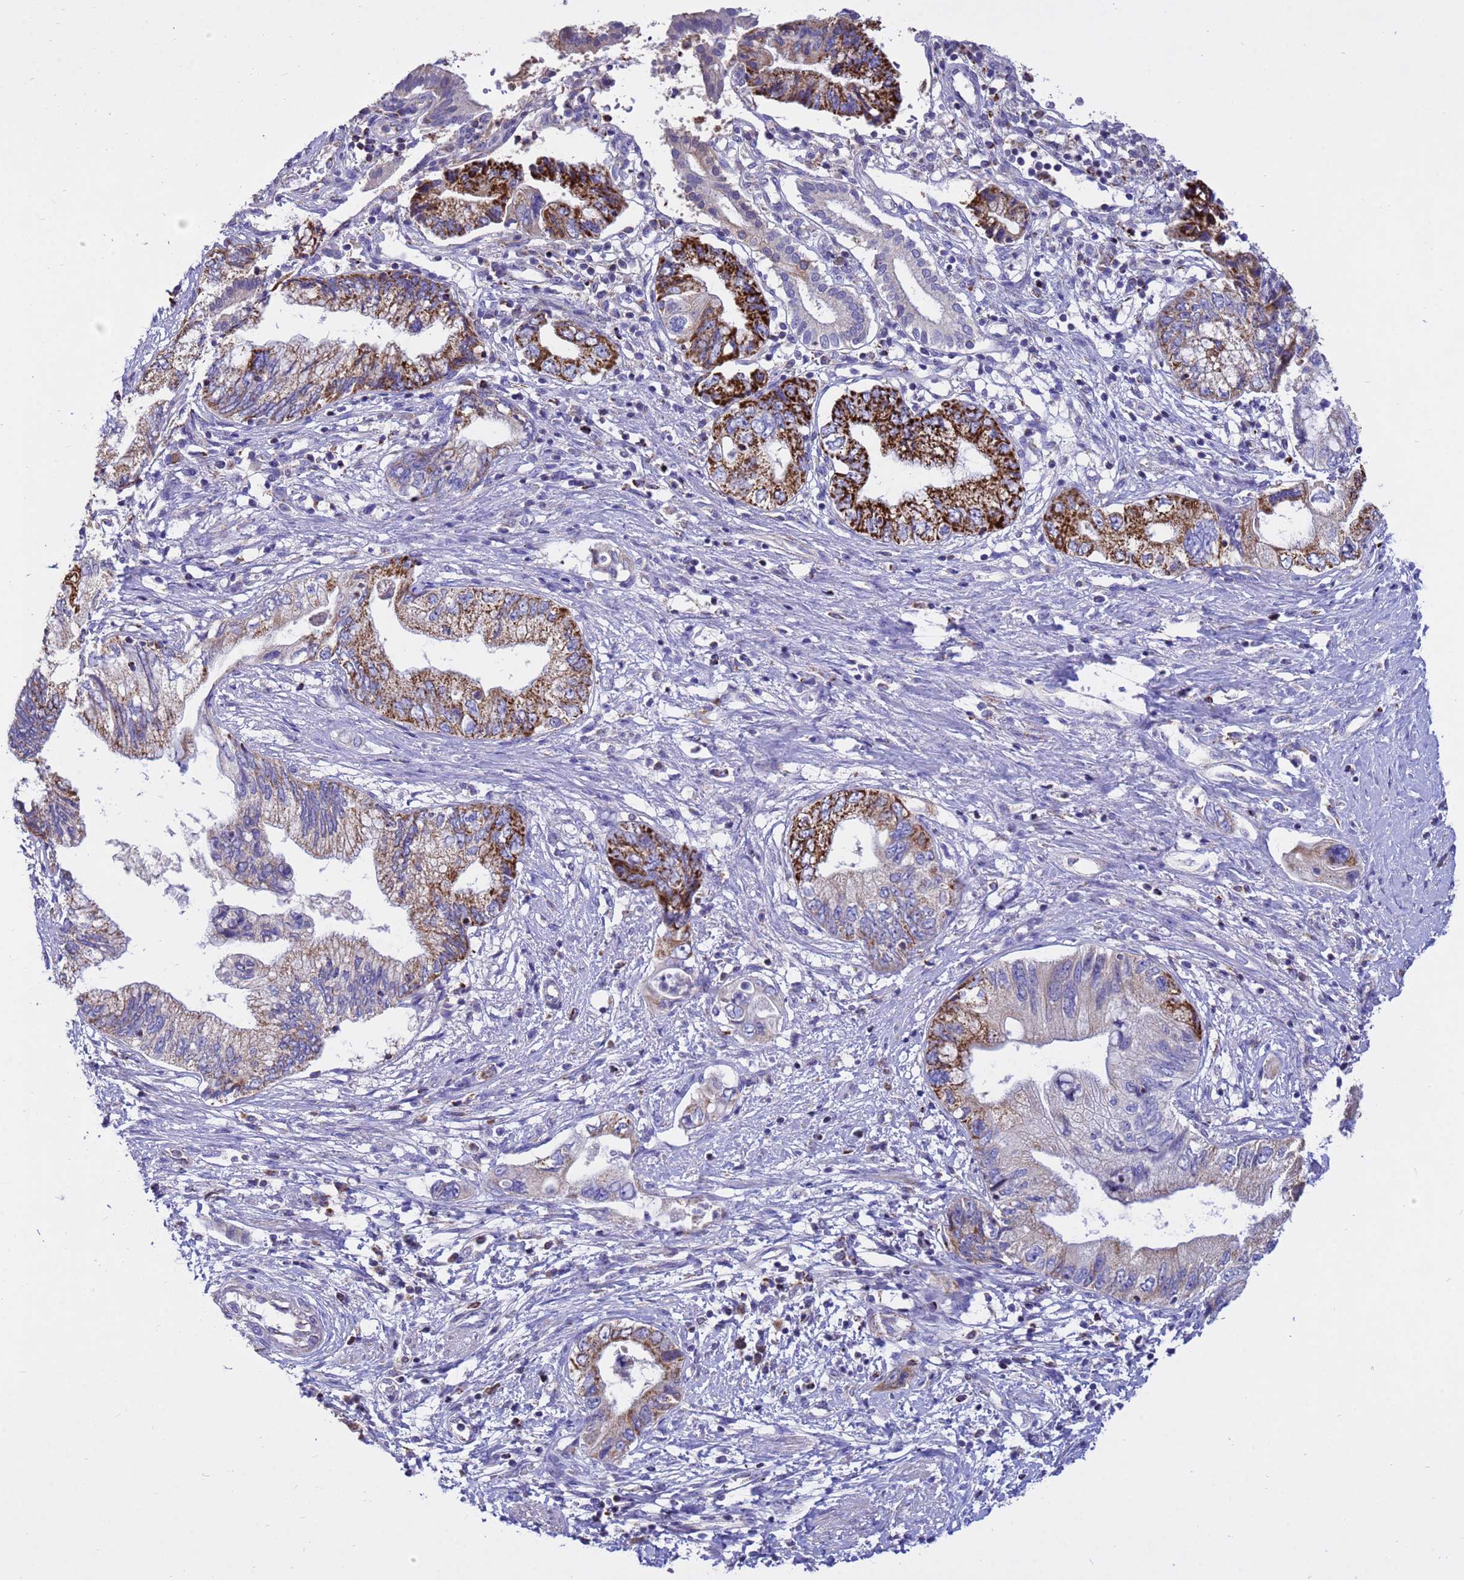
{"staining": {"intensity": "strong", "quantity": "25%-75%", "location": "cytoplasmic/membranous"}, "tissue": "pancreatic cancer", "cell_type": "Tumor cells", "image_type": "cancer", "snomed": [{"axis": "morphology", "description": "Adenocarcinoma, NOS"}, {"axis": "topography", "description": "Pancreas"}], "caption": "The immunohistochemical stain highlights strong cytoplasmic/membranous staining in tumor cells of pancreatic adenocarcinoma tissue. (Stains: DAB (3,3'-diaminobenzidine) in brown, nuclei in blue, Microscopy: brightfield microscopy at high magnification).", "gene": "TUBGCP3", "patient": {"sex": "female", "age": 73}}